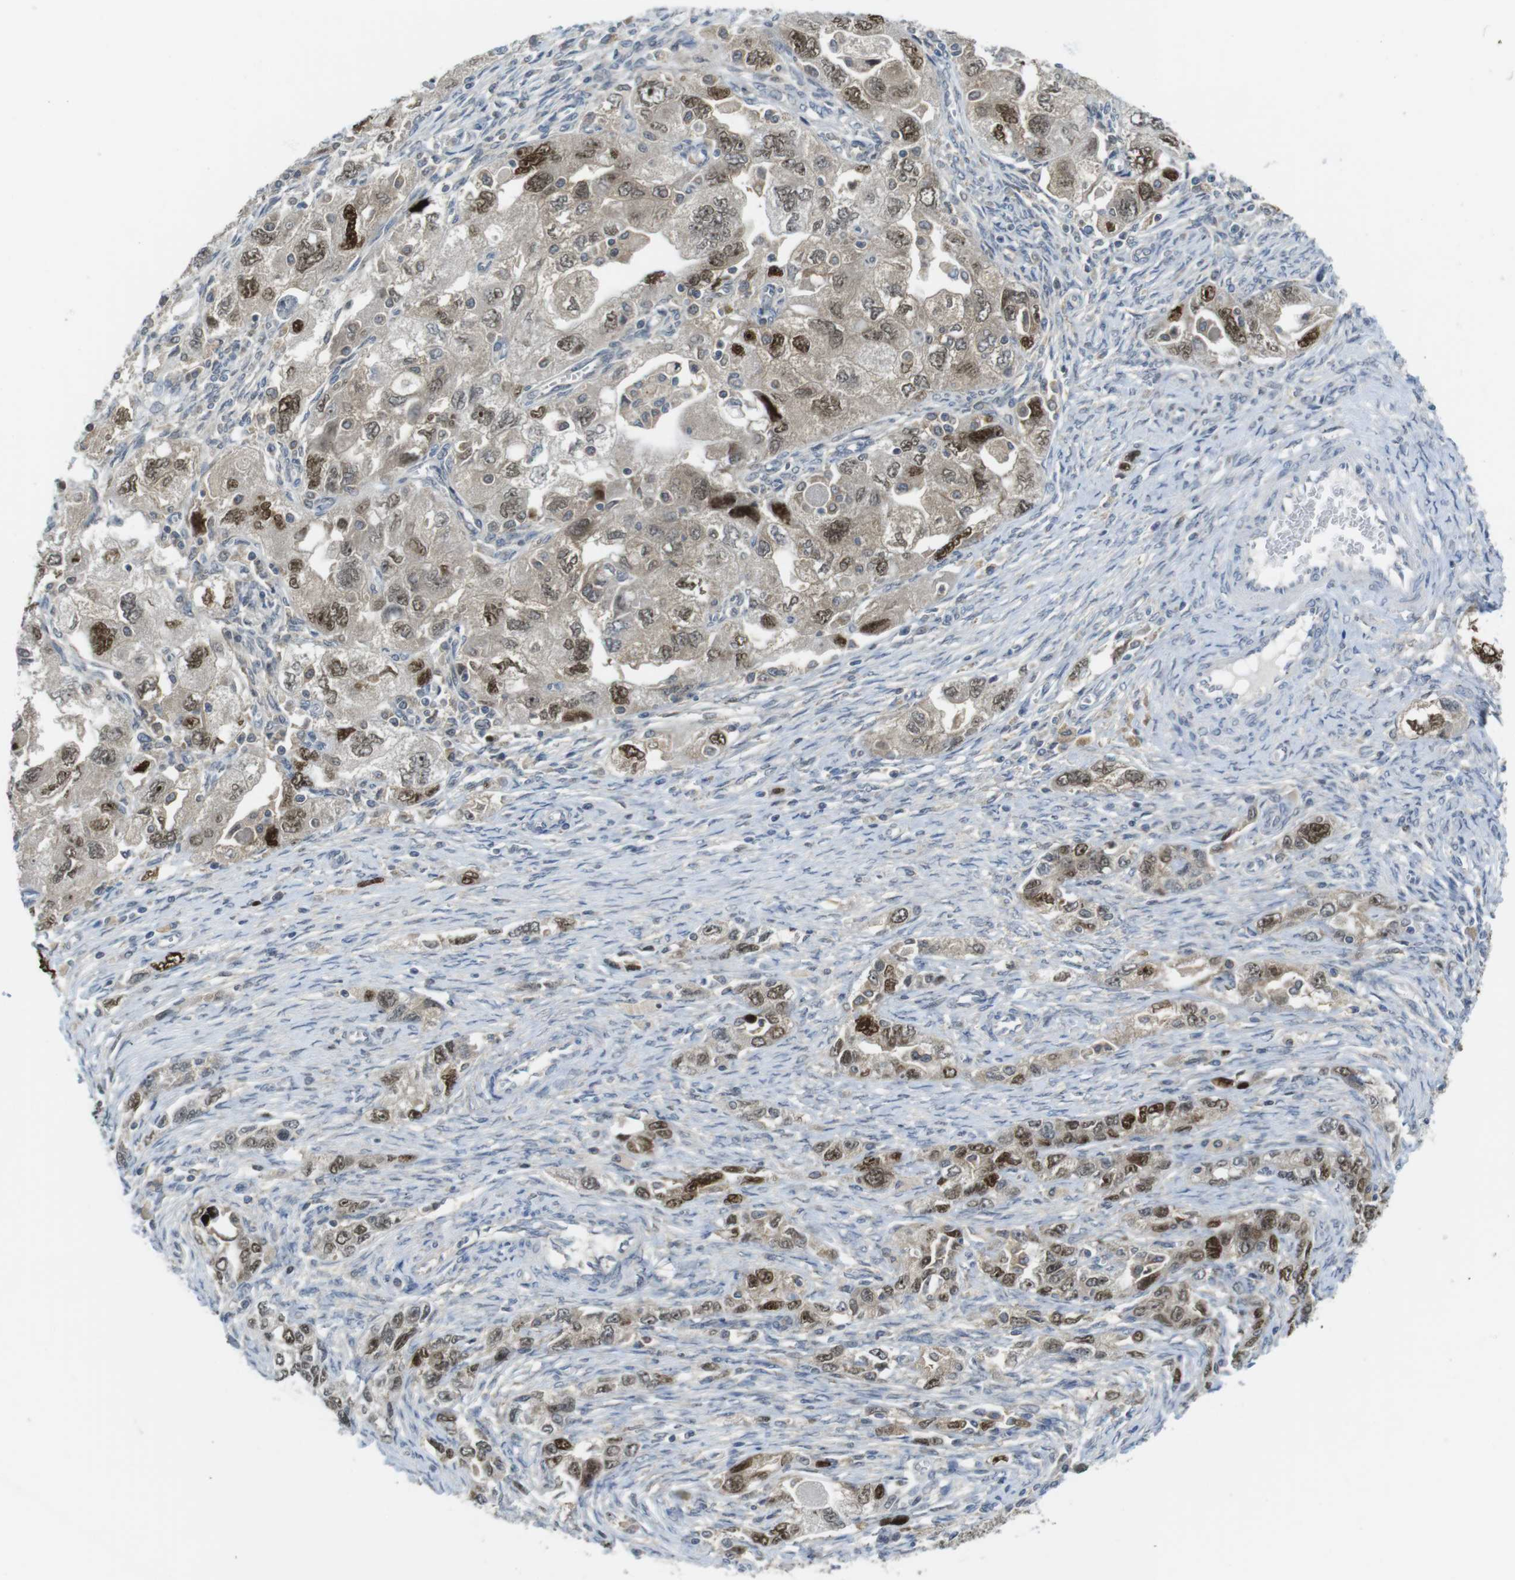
{"staining": {"intensity": "moderate", "quantity": ">75%", "location": "nuclear"}, "tissue": "ovarian cancer", "cell_type": "Tumor cells", "image_type": "cancer", "snomed": [{"axis": "morphology", "description": "Carcinoma, NOS"}, {"axis": "morphology", "description": "Cystadenocarcinoma, serous, NOS"}, {"axis": "topography", "description": "Ovary"}], "caption": "IHC photomicrograph of ovarian serous cystadenocarcinoma stained for a protein (brown), which shows medium levels of moderate nuclear positivity in approximately >75% of tumor cells.", "gene": "RCC1", "patient": {"sex": "female", "age": 69}}